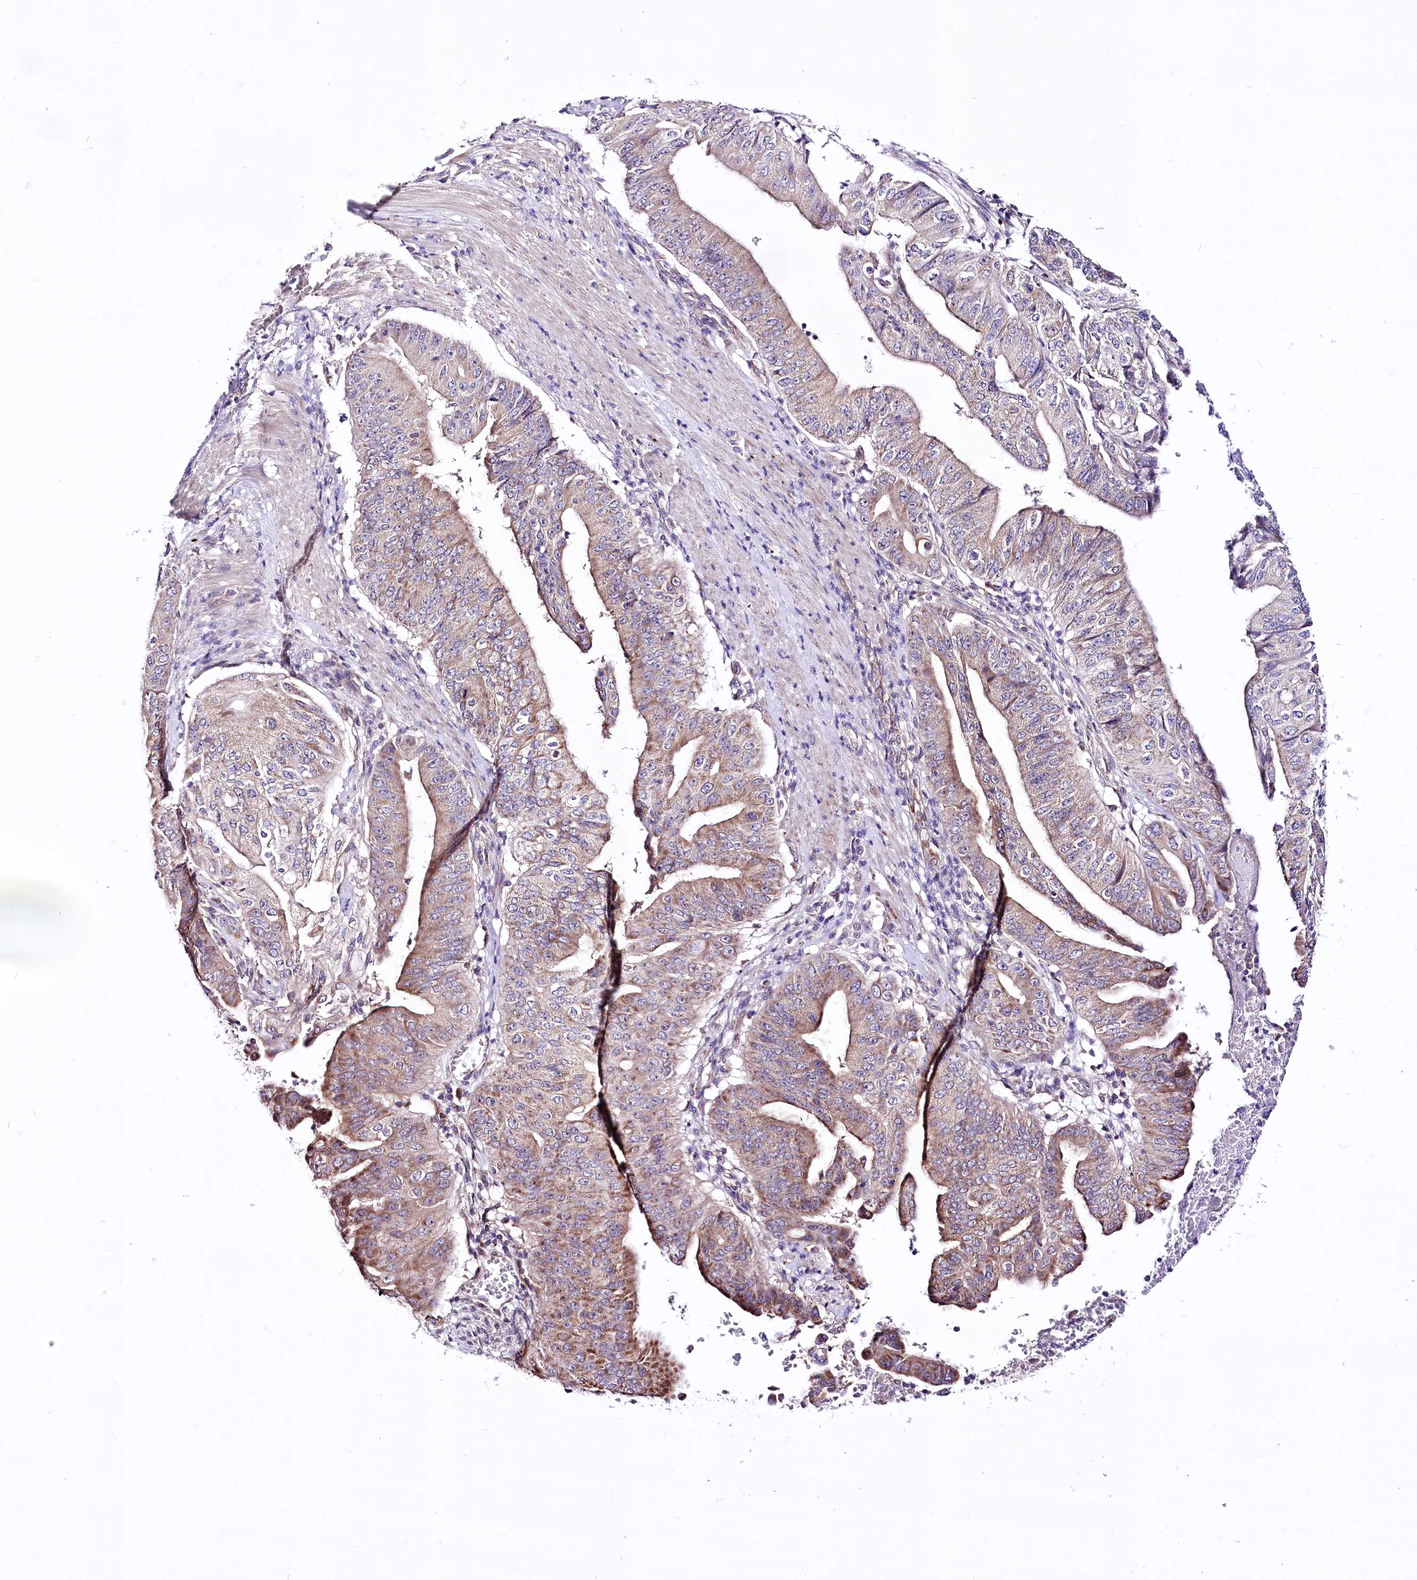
{"staining": {"intensity": "moderate", "quantity": ">75%", "location": "cytoplasmic/membranous"}, "tissue": "pancreatic cancer", "cell_type": "Tumor cells", "image_type": "cancer", "snomed": [{"axis": "morphology", "description": "Adenocarcinoma, NOS"}, {"axis": "topography", "description": "Pancreas"}], "caption": "DAB (3,3'-diaminobenzidine) immunohistochemical staining of pancreatic cancer (adenocarcinoma) demonstrates moderate cytoplasmic/membranous protein expression in about >75% of tumor cells.", "gene": "ATE1", "patient": {"sex": "female", "age": 77}}